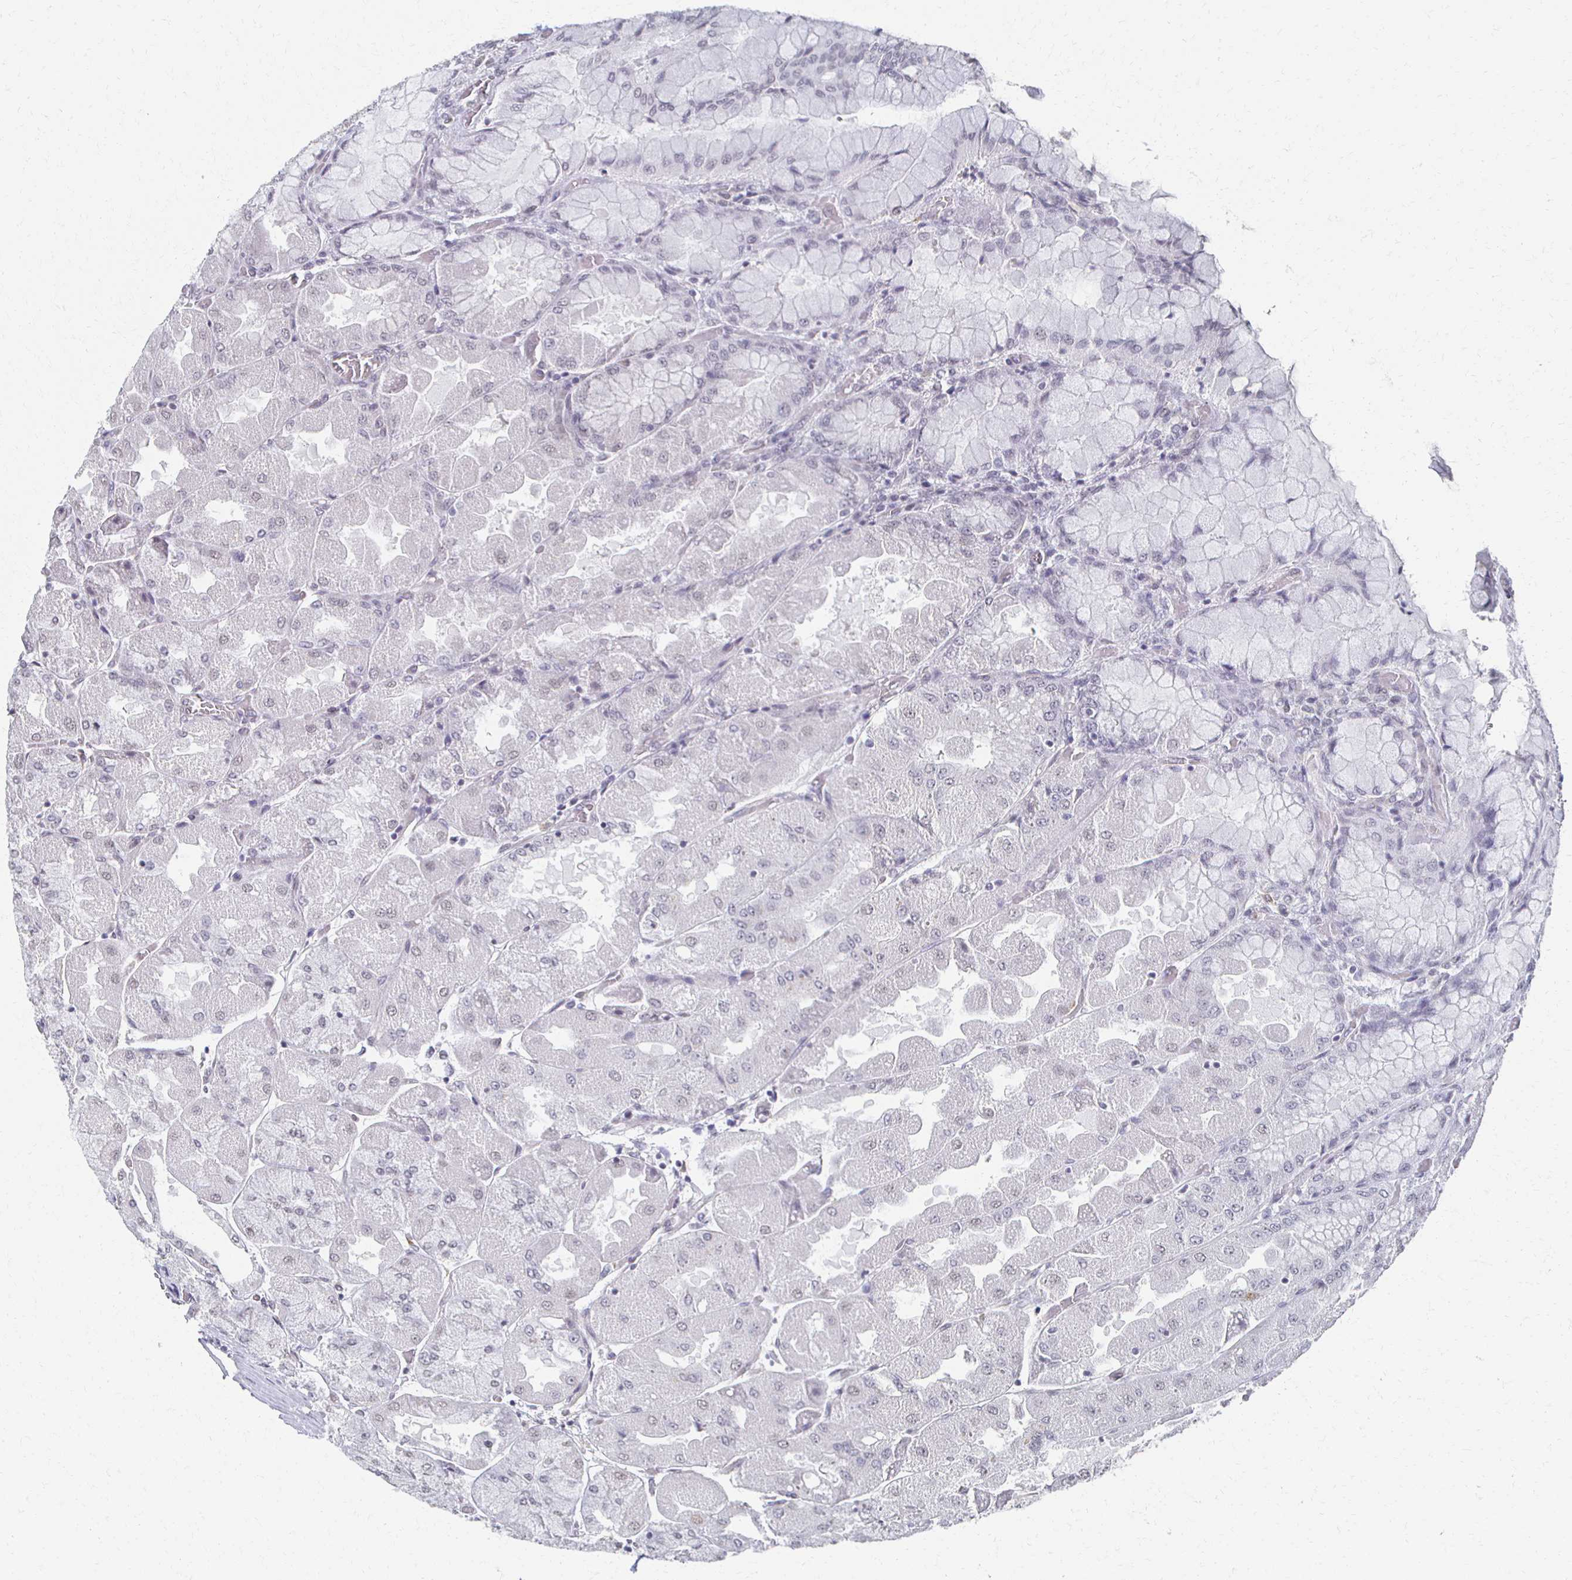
{"staining": {"intensity": "negative", "quantity": "none", "location": "none"}, "tissue": "stomach", "cell_type": "Glandular cells", "image_type": "normal", "snomed": [{"axis": "morphology", "description": "Normal tissue, NOS"}, {"axis": "topography", "description": "Stomach"}], "caption": "High magnification brightfield microscopy of benign stomach stained with DAB (3,3'-diaminobenzidine) (brown) and counterstained with hematoxylin (blue): glandular cells show no significant positivity.", "gene": "DAB1", "patient": {"sex": "female", "age": 61}}